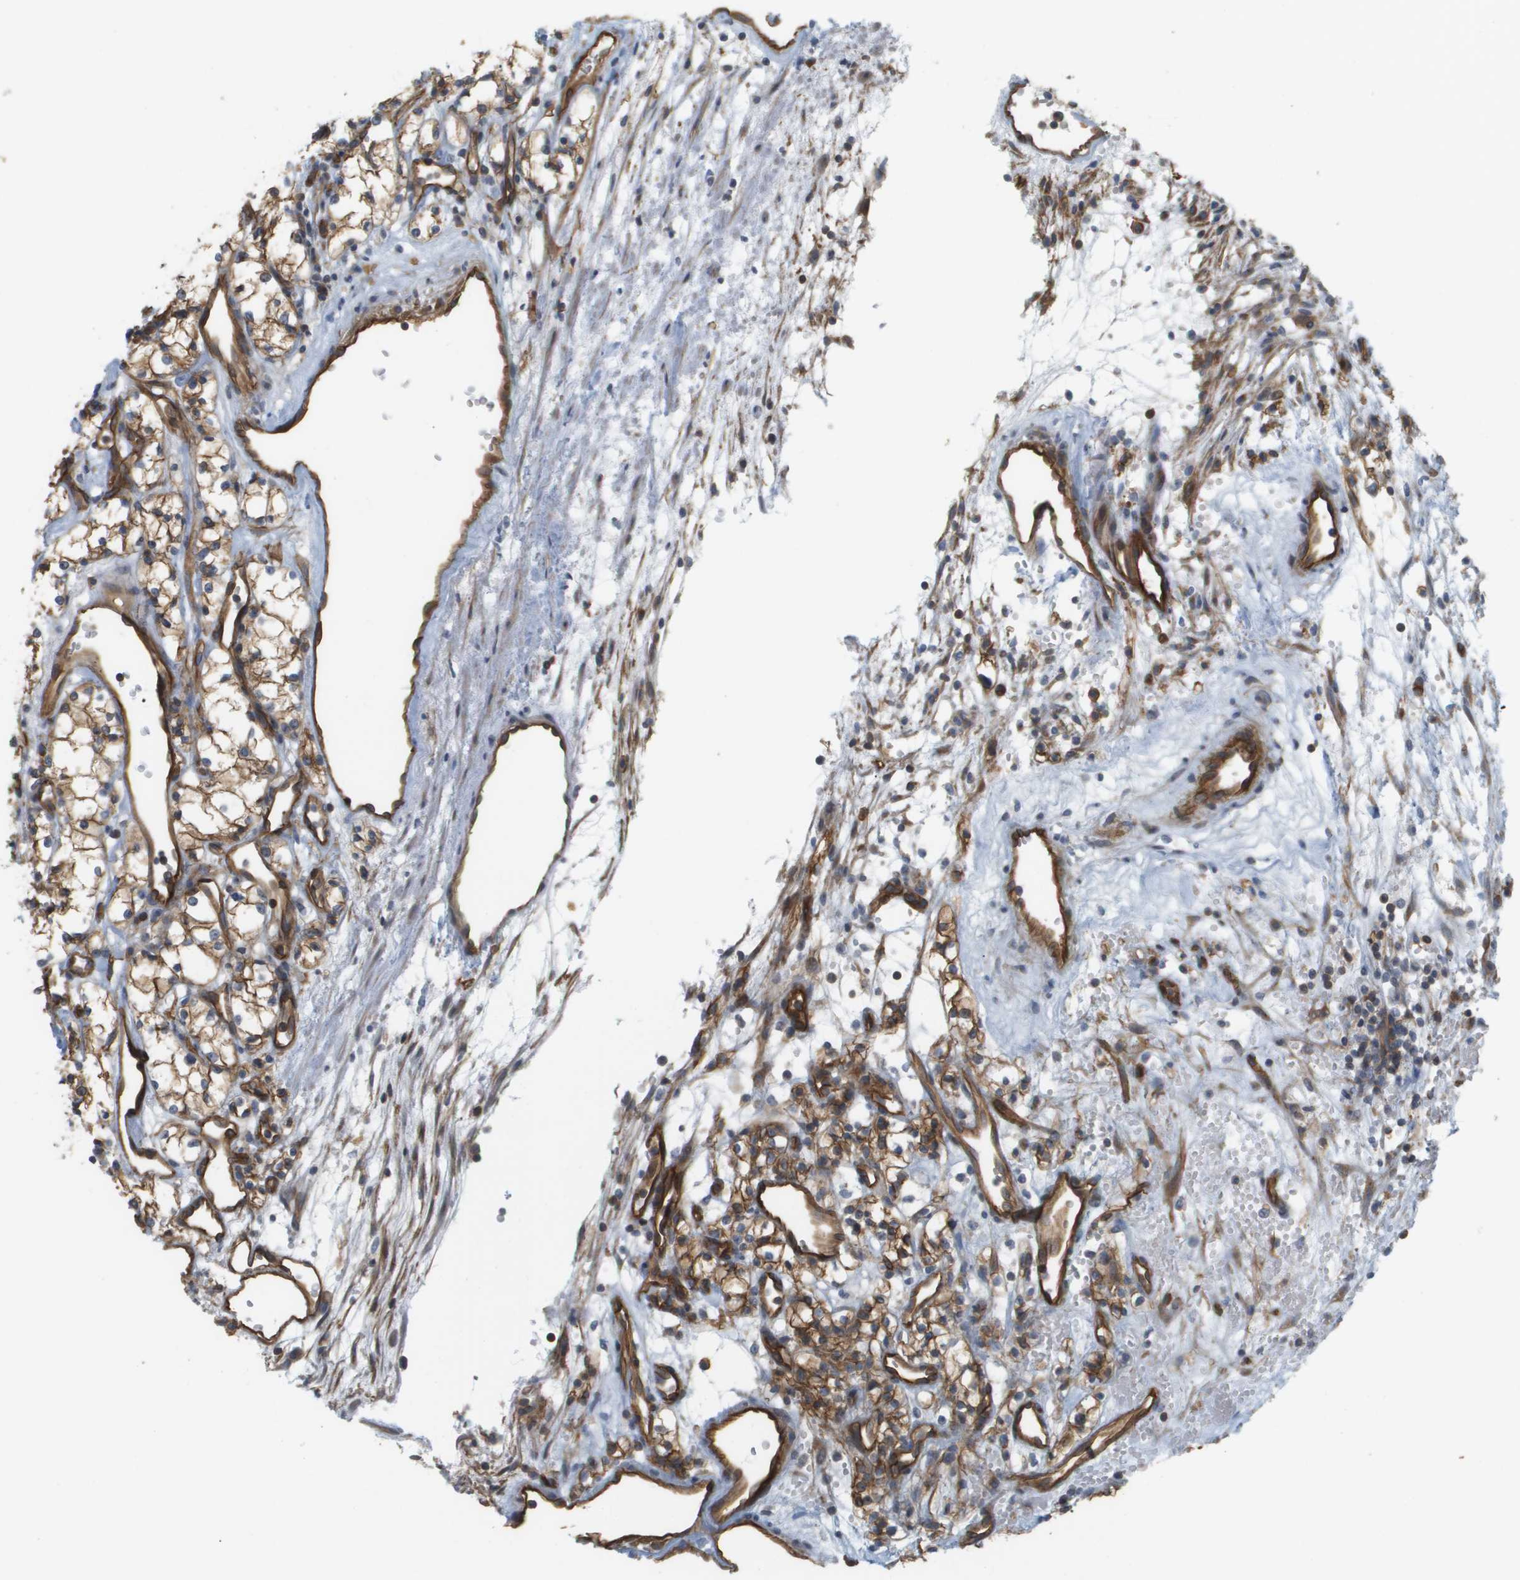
{"staining": {"intensity": "moderate", "quantity": ">75%", "location": "cytoplasmic/membranous"}, "tissue": "renal cancer", "cell_type": "Tumor cells", "image_type": "cancer", "snomed": [{"axis": "morphology", "description": "Adenocarcinoma, NOS"}, {"axis": "topography", "description": "Kidney"}], "caption": "Tumor cells reveal moderate cytoplasmic/membranous expression in about >75% of cells in renal cancer. Nuclei are stained in blue.", "gene": "SGMS2", "patient": {"sex": "male", "age": 59}}